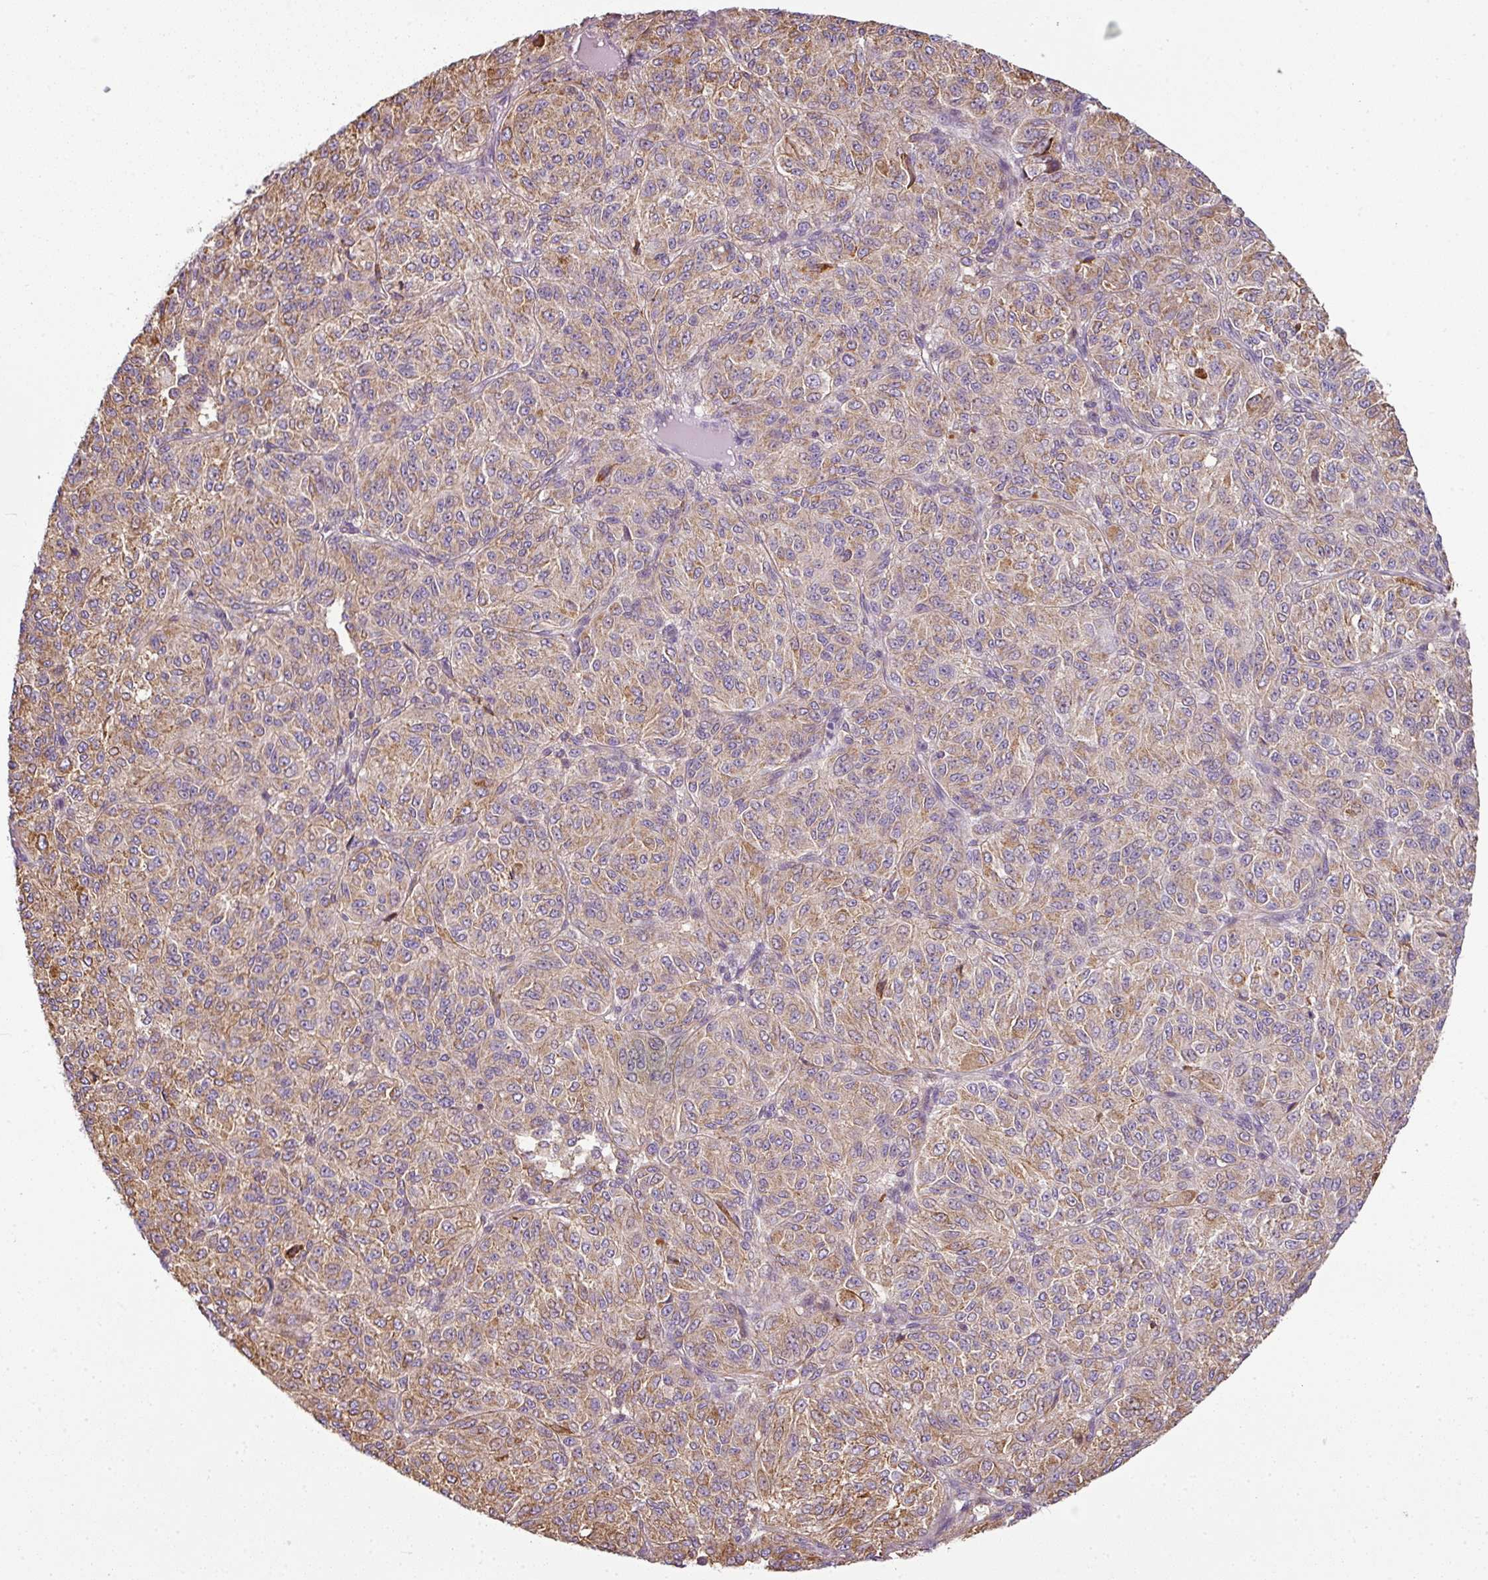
{"staining": {"intensity": "moderate", "quantity": ">75%", "location": "cytoplasmic/membranous"}, "tissue": "melanoma", "cell_type": "Tumor cells", "image_type": "cancer", "snomed": [{"axis": "morphology", "description": "Malignant melanoma, Metastatic site"}, {"axis": "topography", "description": "Brain"}], "caption": "An IHC histopathology image of neoplastic tissue is shown. Protein staining in brown shows moderate cytoplasmic/membranous positivity in melanoma within tumor cells.", "gene": "ANKRD18A", "patient": {"sex": "female", "age": 56}}